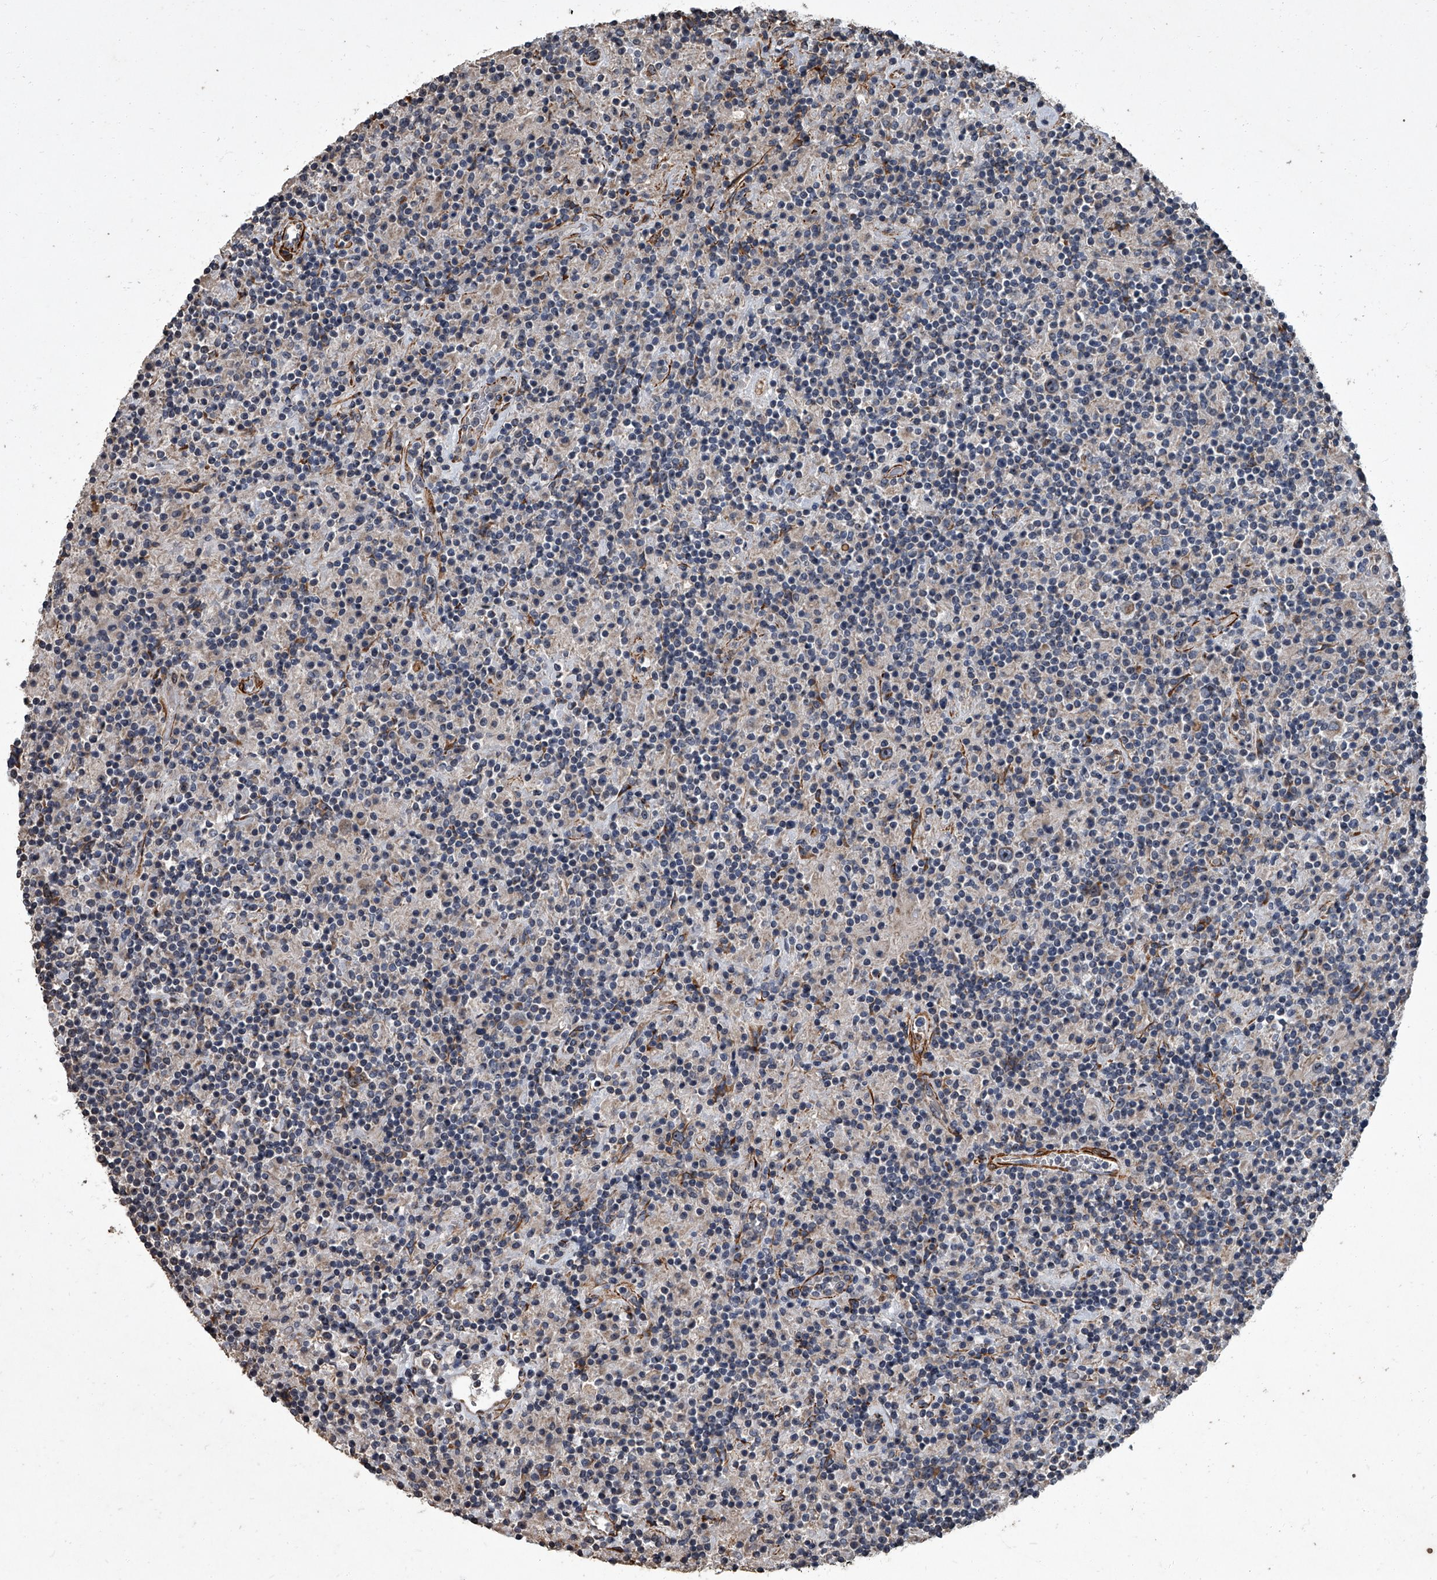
{"staining": {"intensity": "weak", "quantity": "25%-75%", "location": "cytoplasmic/membranous"}, "tissue": "lymphoma", "cell_type": "Tumor cells", "image_type": "cancer", "snomed": [{"axis": "morphology", "description": "Hodgkin's disease, NOS"}, {"axis": "topography", "description": "Lymph node"}], "caption": "Hodgkin's disease stained for a protein exhibits weak cytoplasmic/membranous positivity in tumor cells. Using DAB (brown) and hematoxylin (blue) stains, captured at high magnification using brightfield microscopy.", "gene": "SIRT4", "patient": {"sex": "male", "age": 70}}